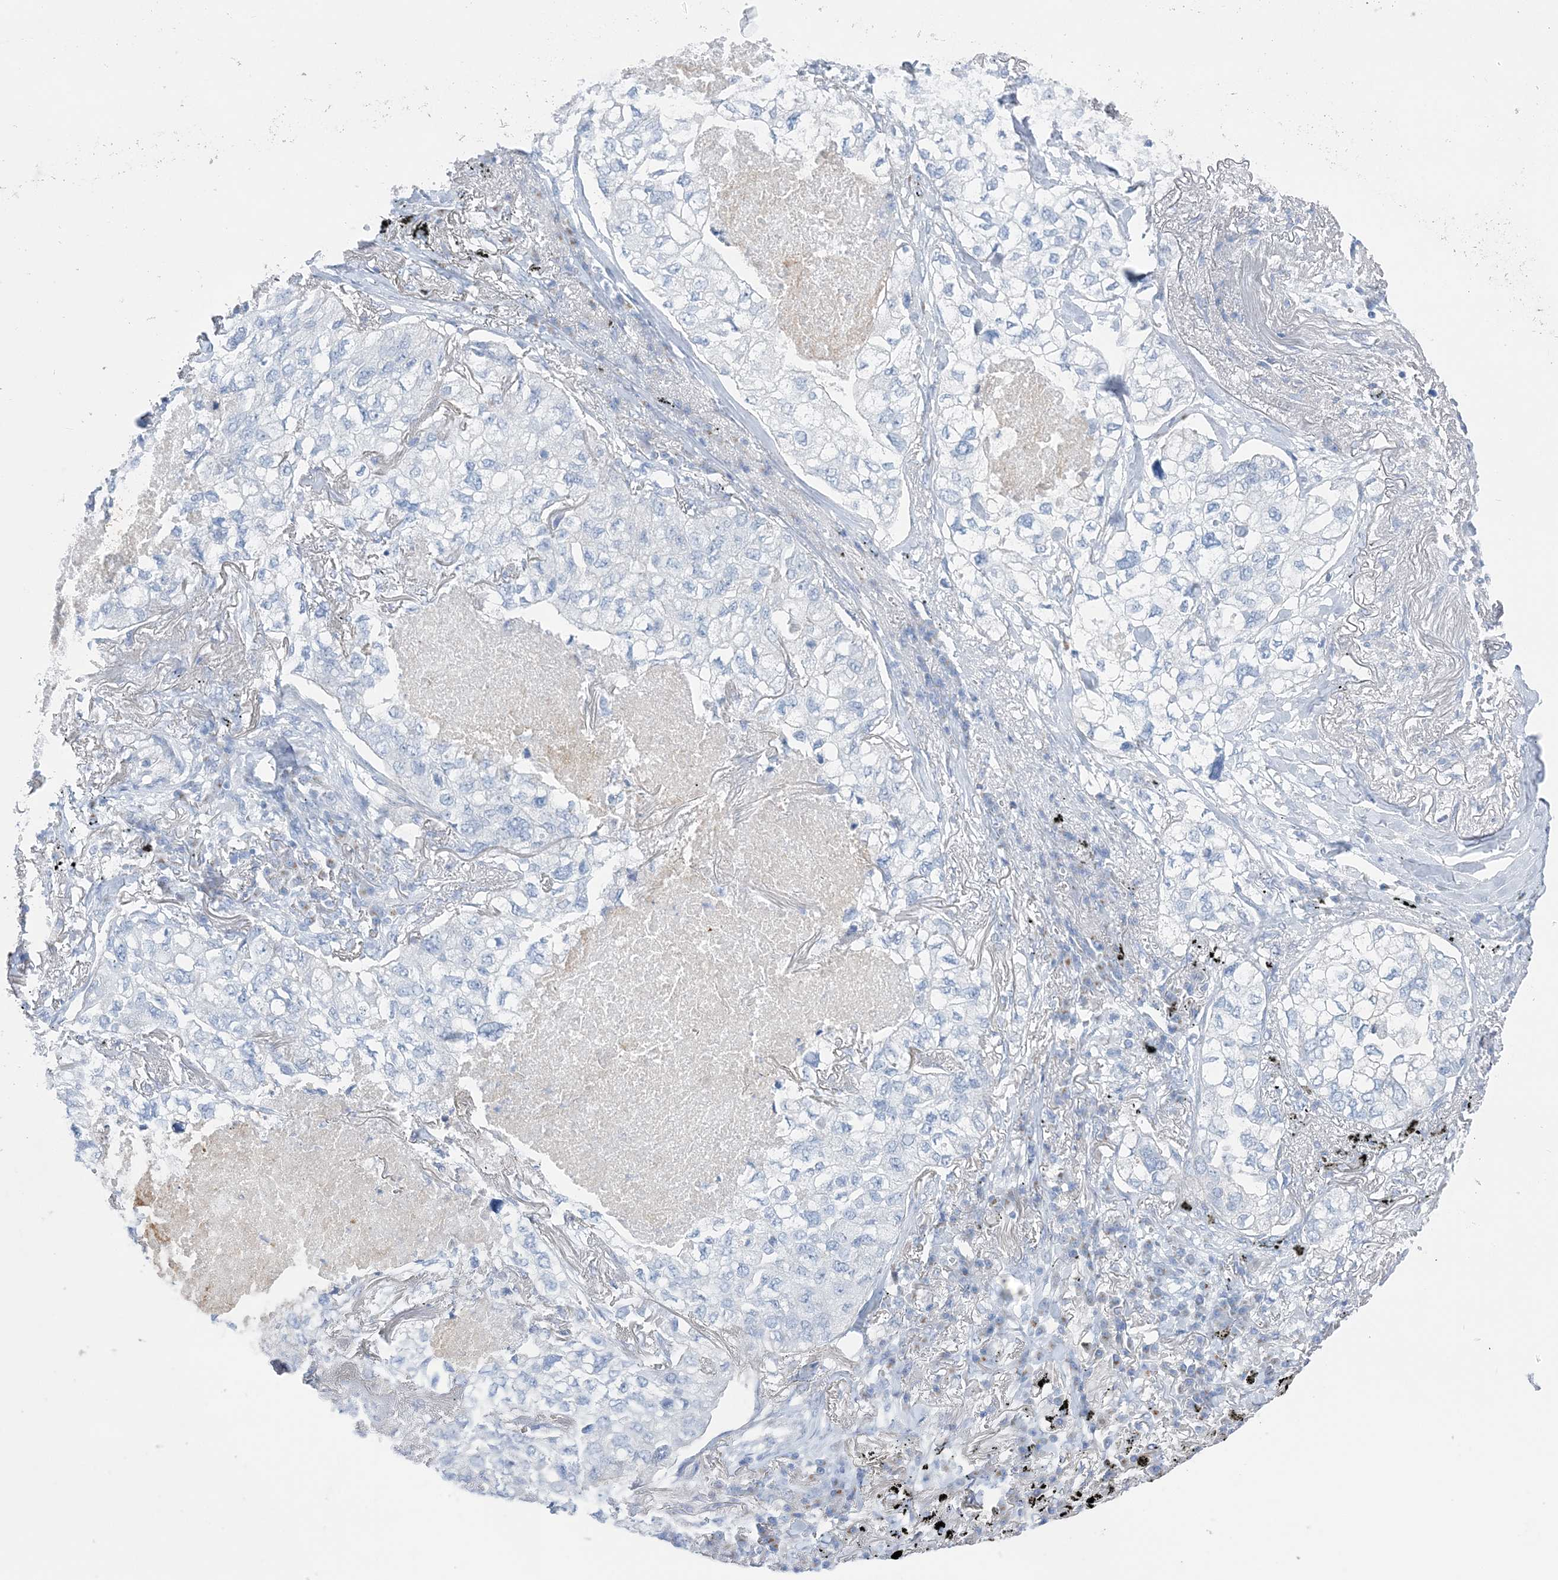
{"staining": {"intensity": "negative", "quantity": "none", "location": "none"}, "tissue": "lung cancer", "cell_type": "Tumor cells", "image_type": "cancer", "snomed": [{"axis": "morphology", "description": "Adenocarcinoma, NOS"}, {"axis": "topography", "description": "Lung"}], "caption": "A high-resolution histopathology image shows immunohistochemistry staining of adenocarcinoma (lung), which displays no significant expression in tumor cells. (IHC, brightfield microscopy, high magnification).", "gene": "SLC5A6", "patient": {"sex": "male", "age": 65}}